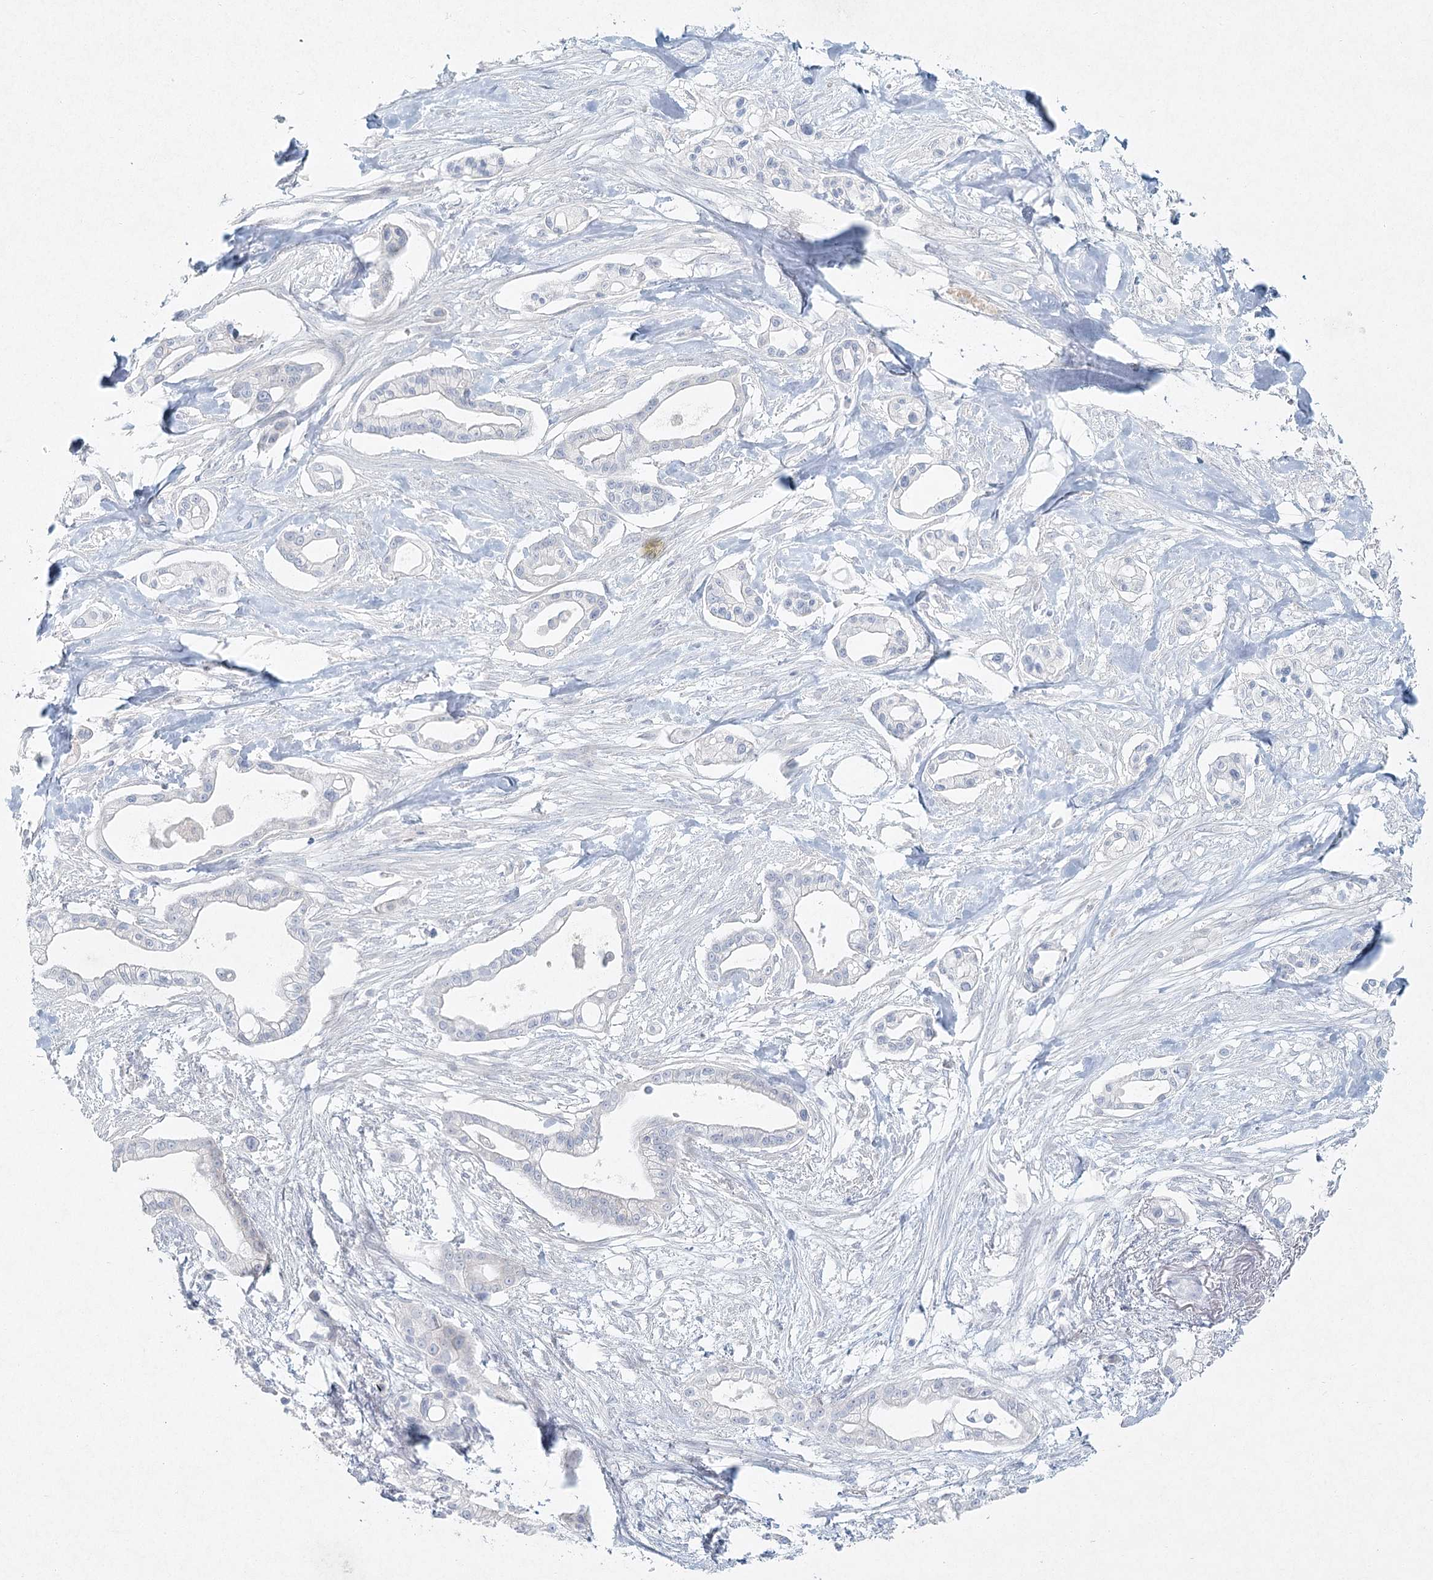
{"staining": {"intensity": "negative", "quantity": "none", "location": "none"}, "tissue": "pancreatic cancer", "cell_type": "Tumor cells", "image_type": "cancer", "snomed": [{"axis": "morphology", "description": "Adenocarcinoma, NOS"}, {"axis": "topography", "description": "Pancreas"}], "caption": "High magnification brightfield microscopy of pancreatic cancer stained with DAB (brown) and counterstained with hematoxylin (blue): tumor cells show no significant positivity. (DAB (3,3'-diaminobenzidine) immunohistochemistry with hematoxylin counter stain).", "gene": "LRP2BP", "patient": {"sex": "male", "age": 68}}